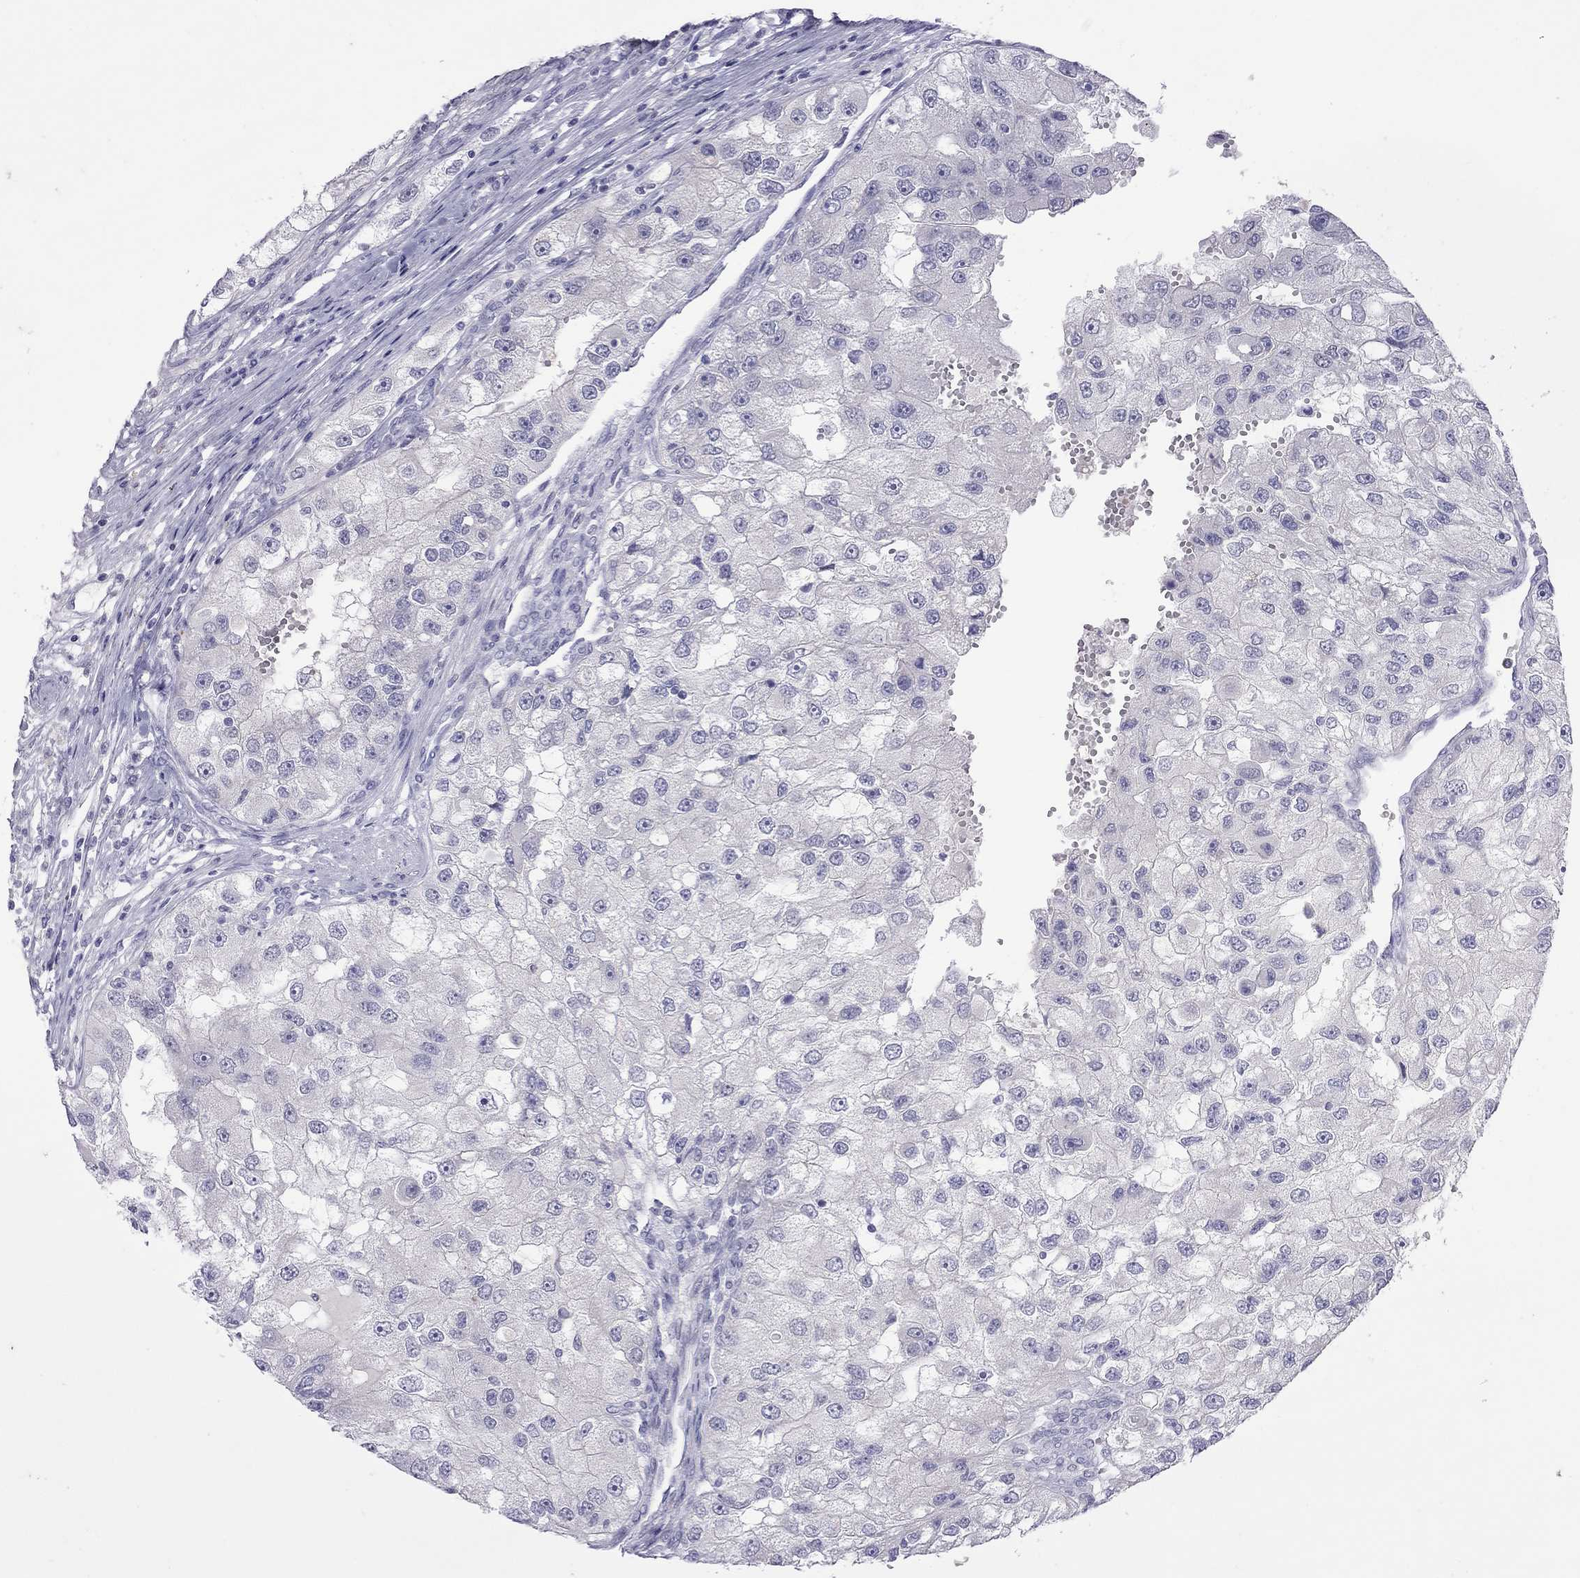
{"staining": {"intensity": "negative", "quantity": "none", "location": "none"}, "tissue": "renal cancer", "cell_type": "Tumor cells", "image_type": "cancer", "snomed": [{"axis": "morphology", "description": "Adenocarcinoma, NOS"}, {"axis": "topography", "description": "Kidney"}], "caption": "Immunohistochemical staining of renal adenocarcinoma exhibits no significant staining in tumor cells.", "gene": "SLAMF1", "patient": {"sex": "male", "age": 63}}